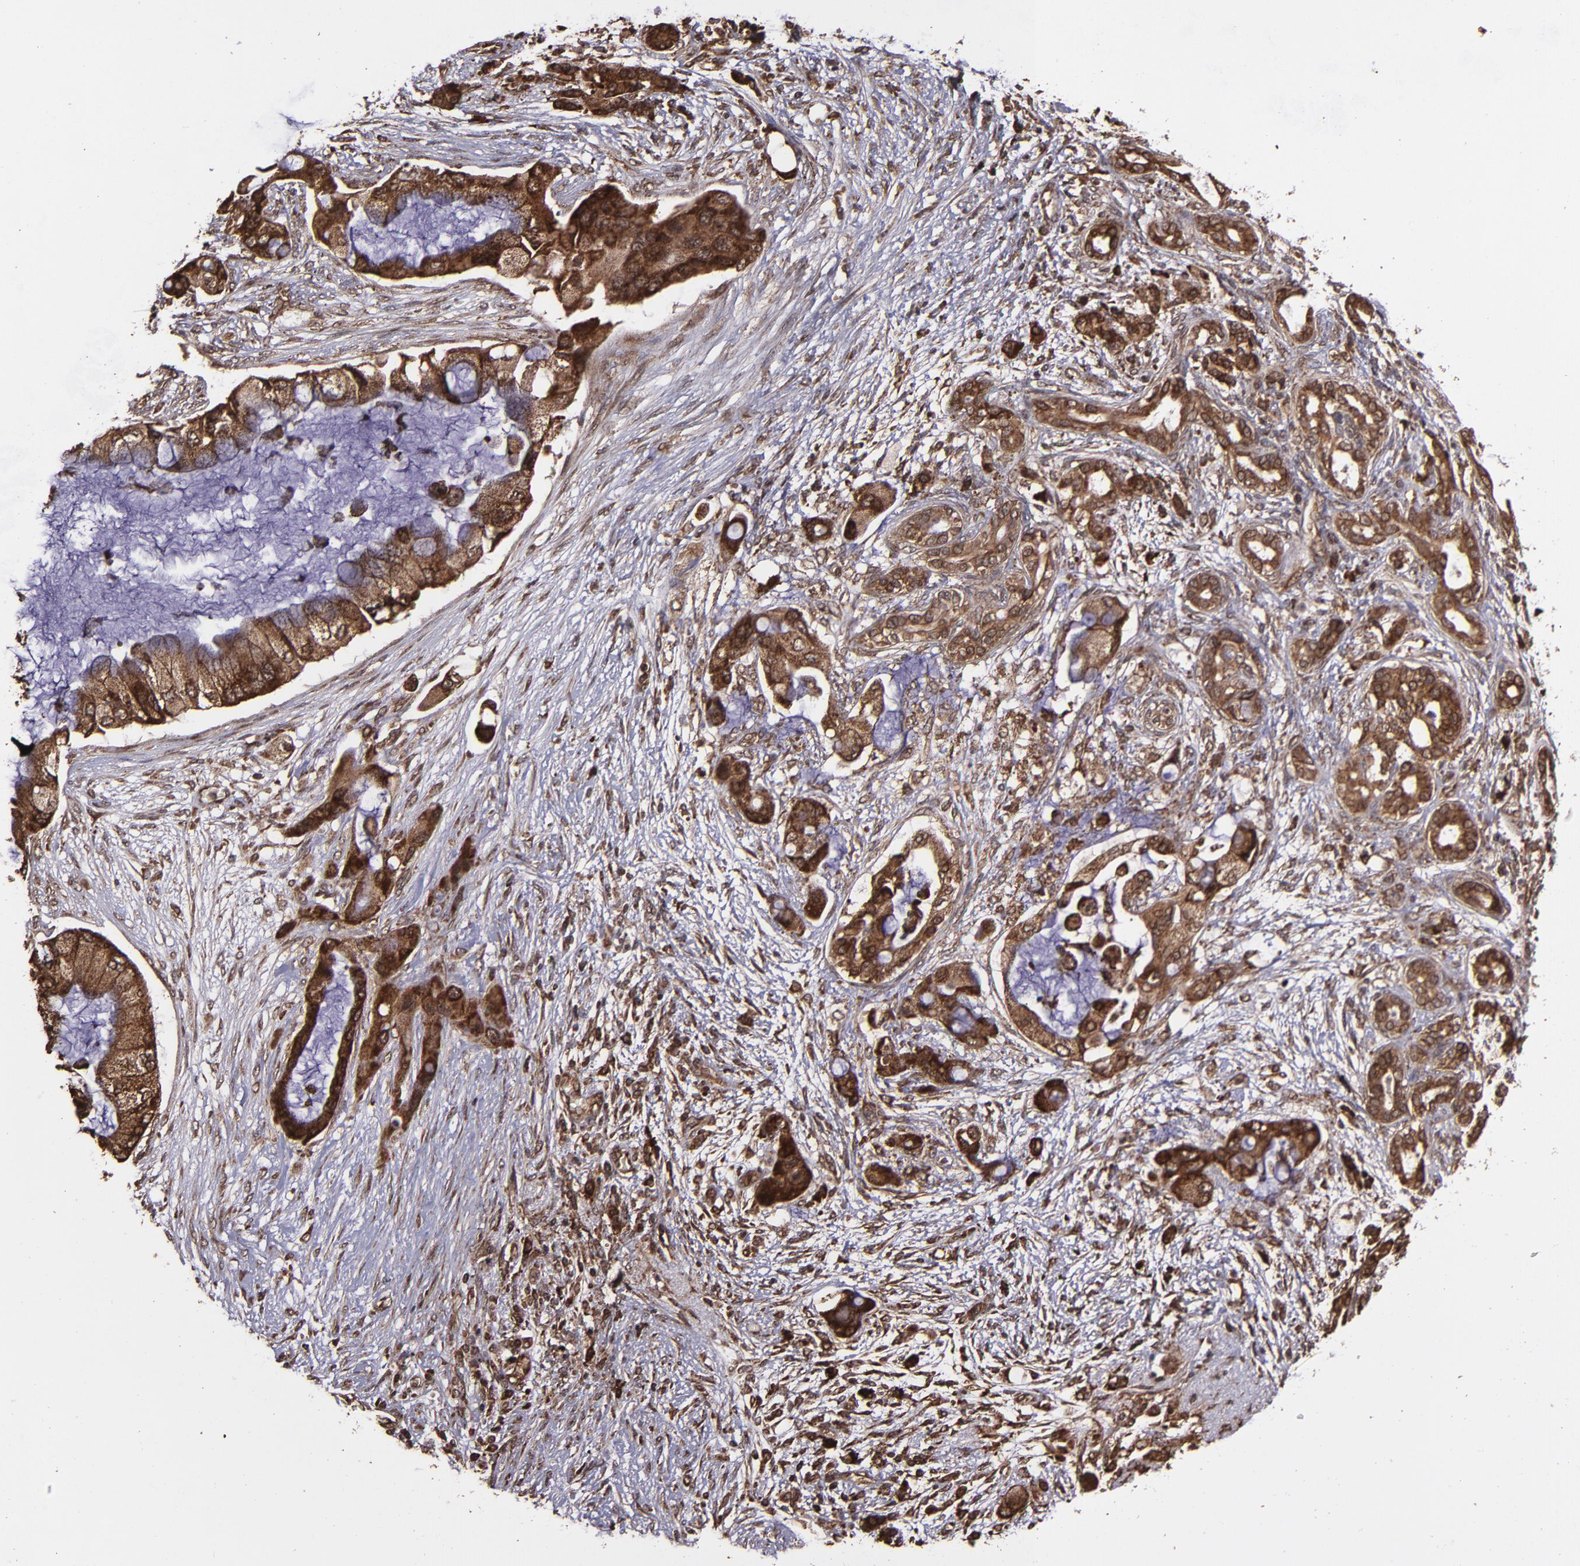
{"staining": {"intensity": "strong", "quantity": ">75%", "location": "cytoplasmic/membranous,nuclear"}, "tissue": "pancreatic cancer", "cell_type": "Tumor cells", "image_type": "cancer", "snomed": [{"axis": "morphology", "description": "Adenocarcinoma, NOS"}, {"axis": "topography", "description": "Pancreas"}], "caption": "Brown immunohistochemical staining in human pancreatic cancer (adenocarcinoma) shows strong cytoplasmic/membranous and nuclear positivity in approximately >75% of tumor cells.", "gene": "EIF4ENIF1", "patient": {"sex": "female", "age": 59}}